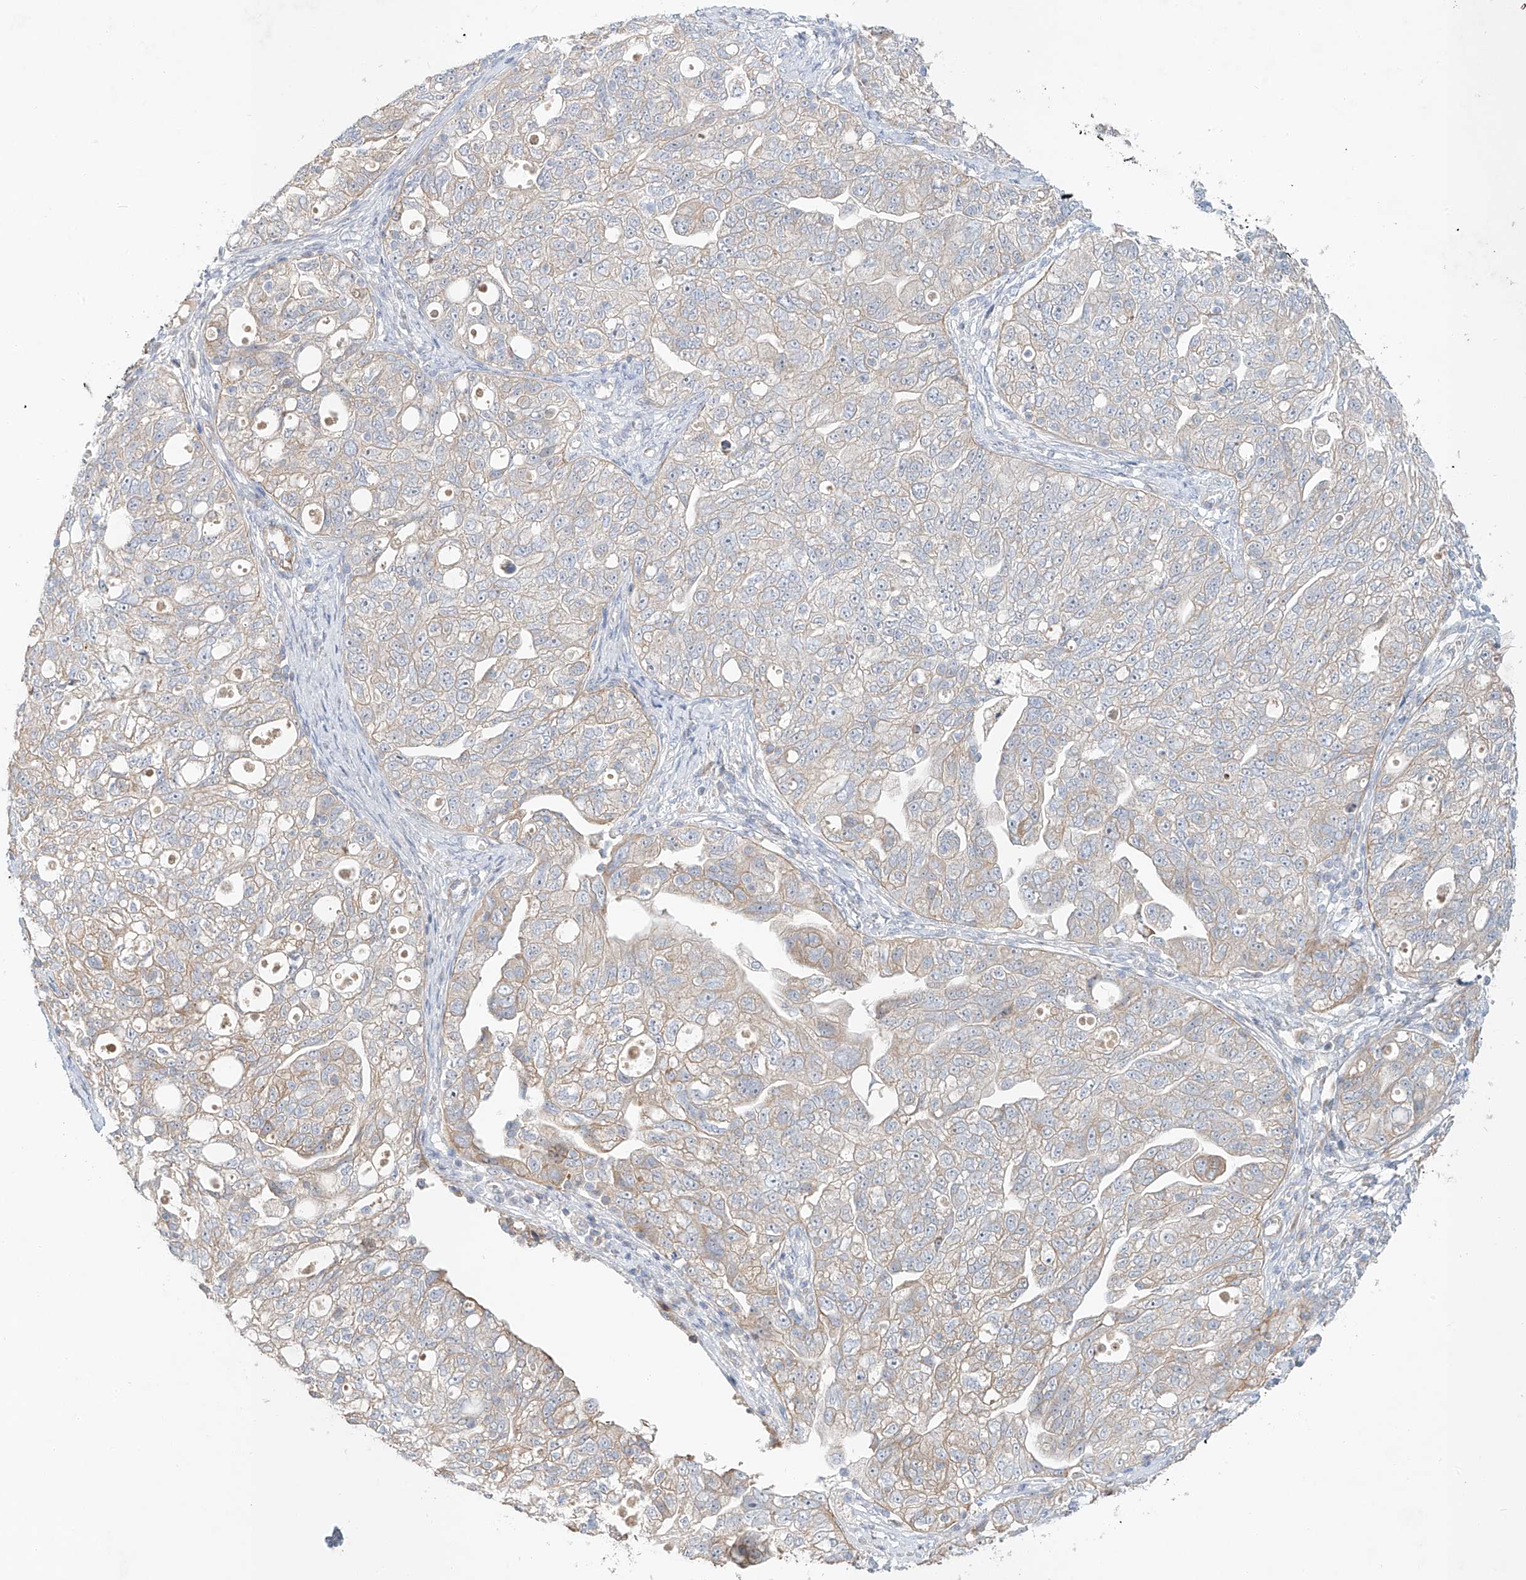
{"staining": {"intensity": "weak", "quantity": "25%-75%", "location": "cytoplasmic/membranous"}, "tissue": "ovarian cancer", "cell_type": "Tumor cells", "image_type": "cancer", "snomed": [{"axis": "morphology", "description": "Carcinoma, NOS"}, {"axis": "morphology", "description": "Cystadenocarcinoma, serous, NOS"}, {"axis": "topography", "description": "Ovary"}], "caption": "An immunohistochemistry histopathology image of neoplastic tissue is shown. Protein staining in brown highlights weak cytoplasmic/membranous positivity in ovarian cancer (serous cystadenocarcinoma) within tumor cells.", "gene": "AJM1", "patient": {"sex": "female", "age": 69}}